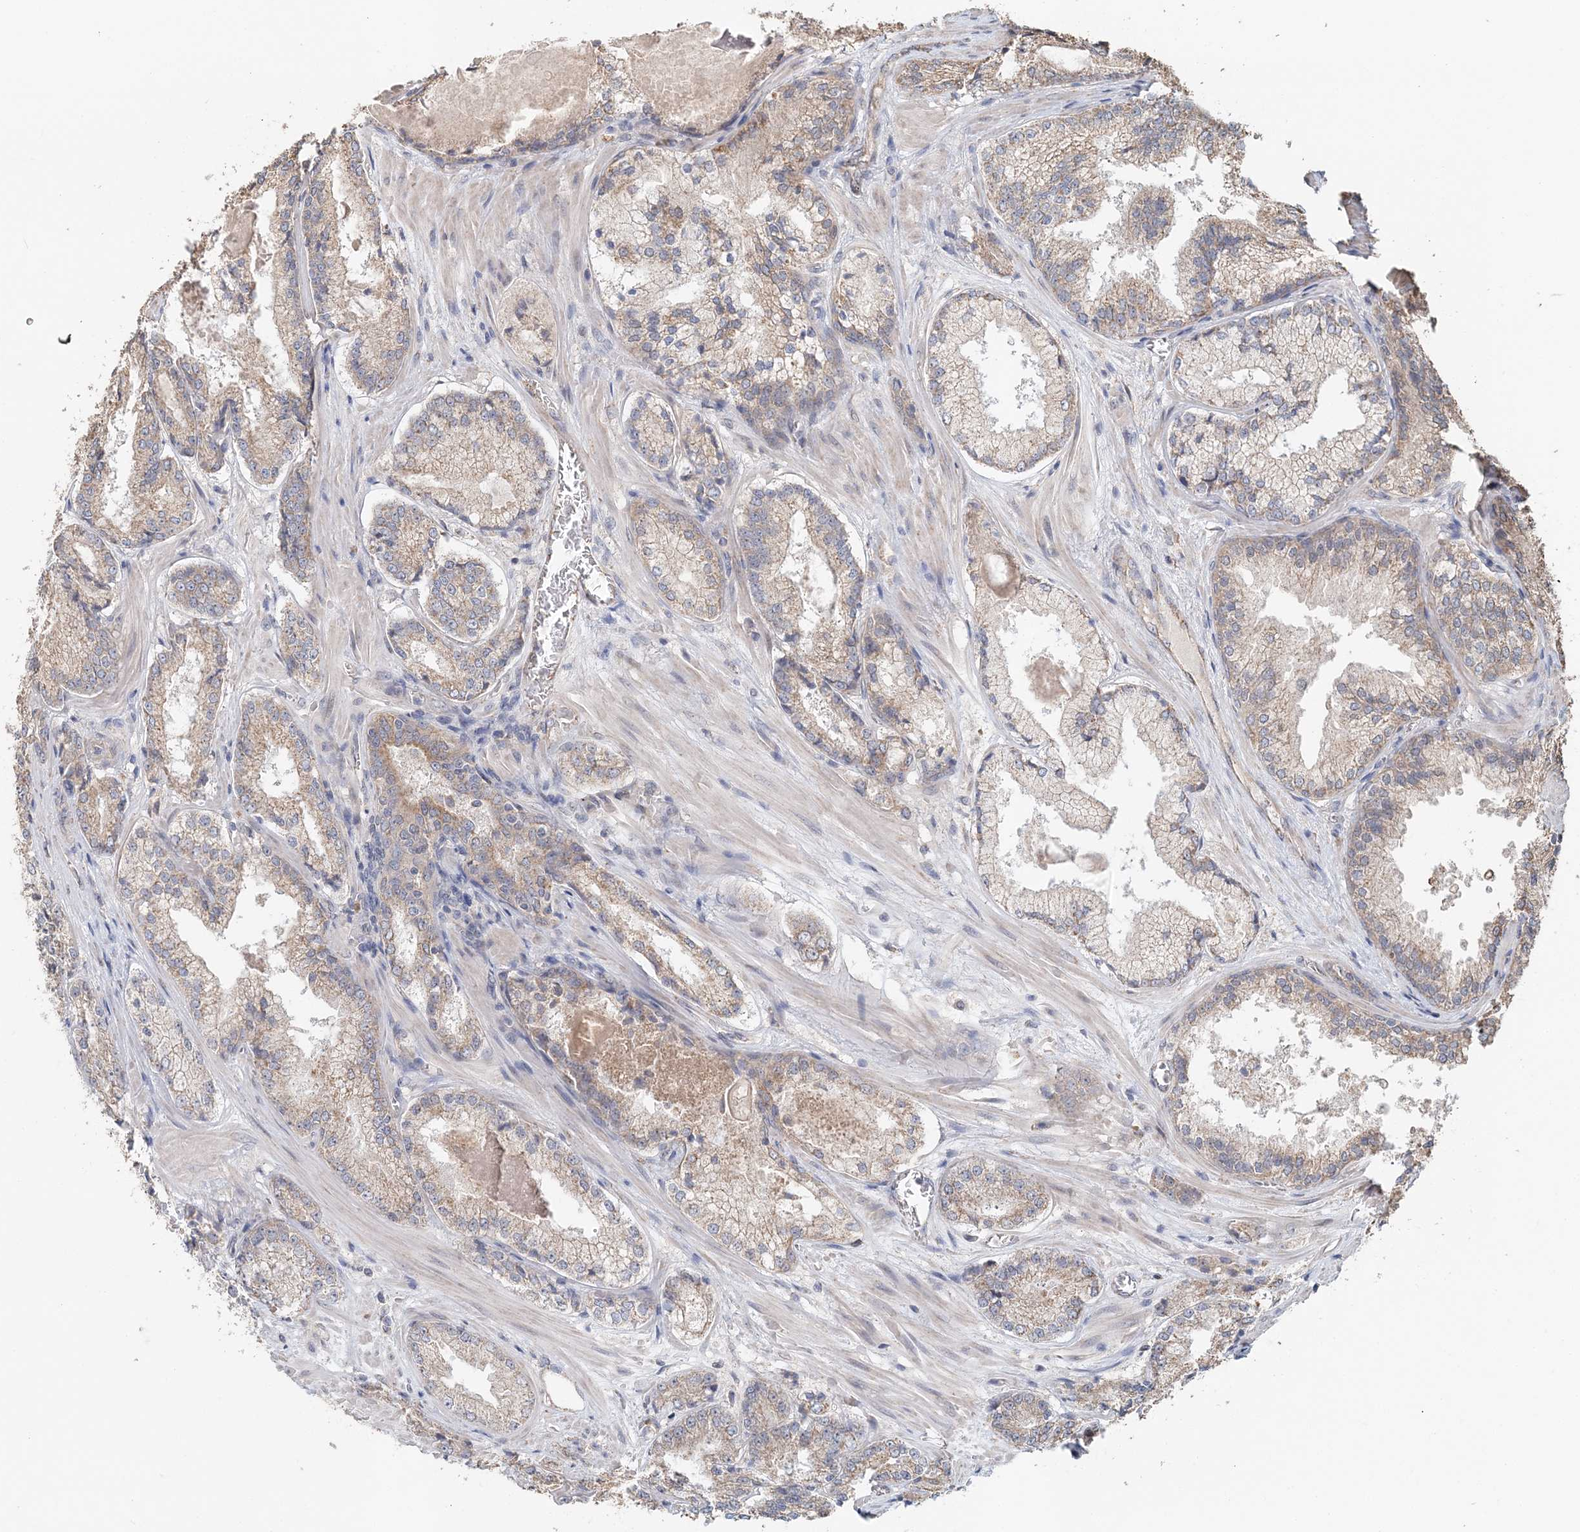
{"staining": {"intensity": "weak", "quantity": "25%-75%", "location": "cytoplasmic/membranous"}, "tissue": "prostate cancer", "cell_type": "Tumor cells", "image_type": "cancer", "snomed": [{"axis": "morphology", "description": "Adenocarcinoma, Low grade"}, {"axis": "topography", "description": "Prostate"}], "caption": "DAB immunohistochemical staining of human prostate cancer reveals weak cytoplasmic/membranous protein positivity in about 25%-75% of tumor cells.", "gene": "FBXO38", "patient": {"sex": "male", "age": 74}}